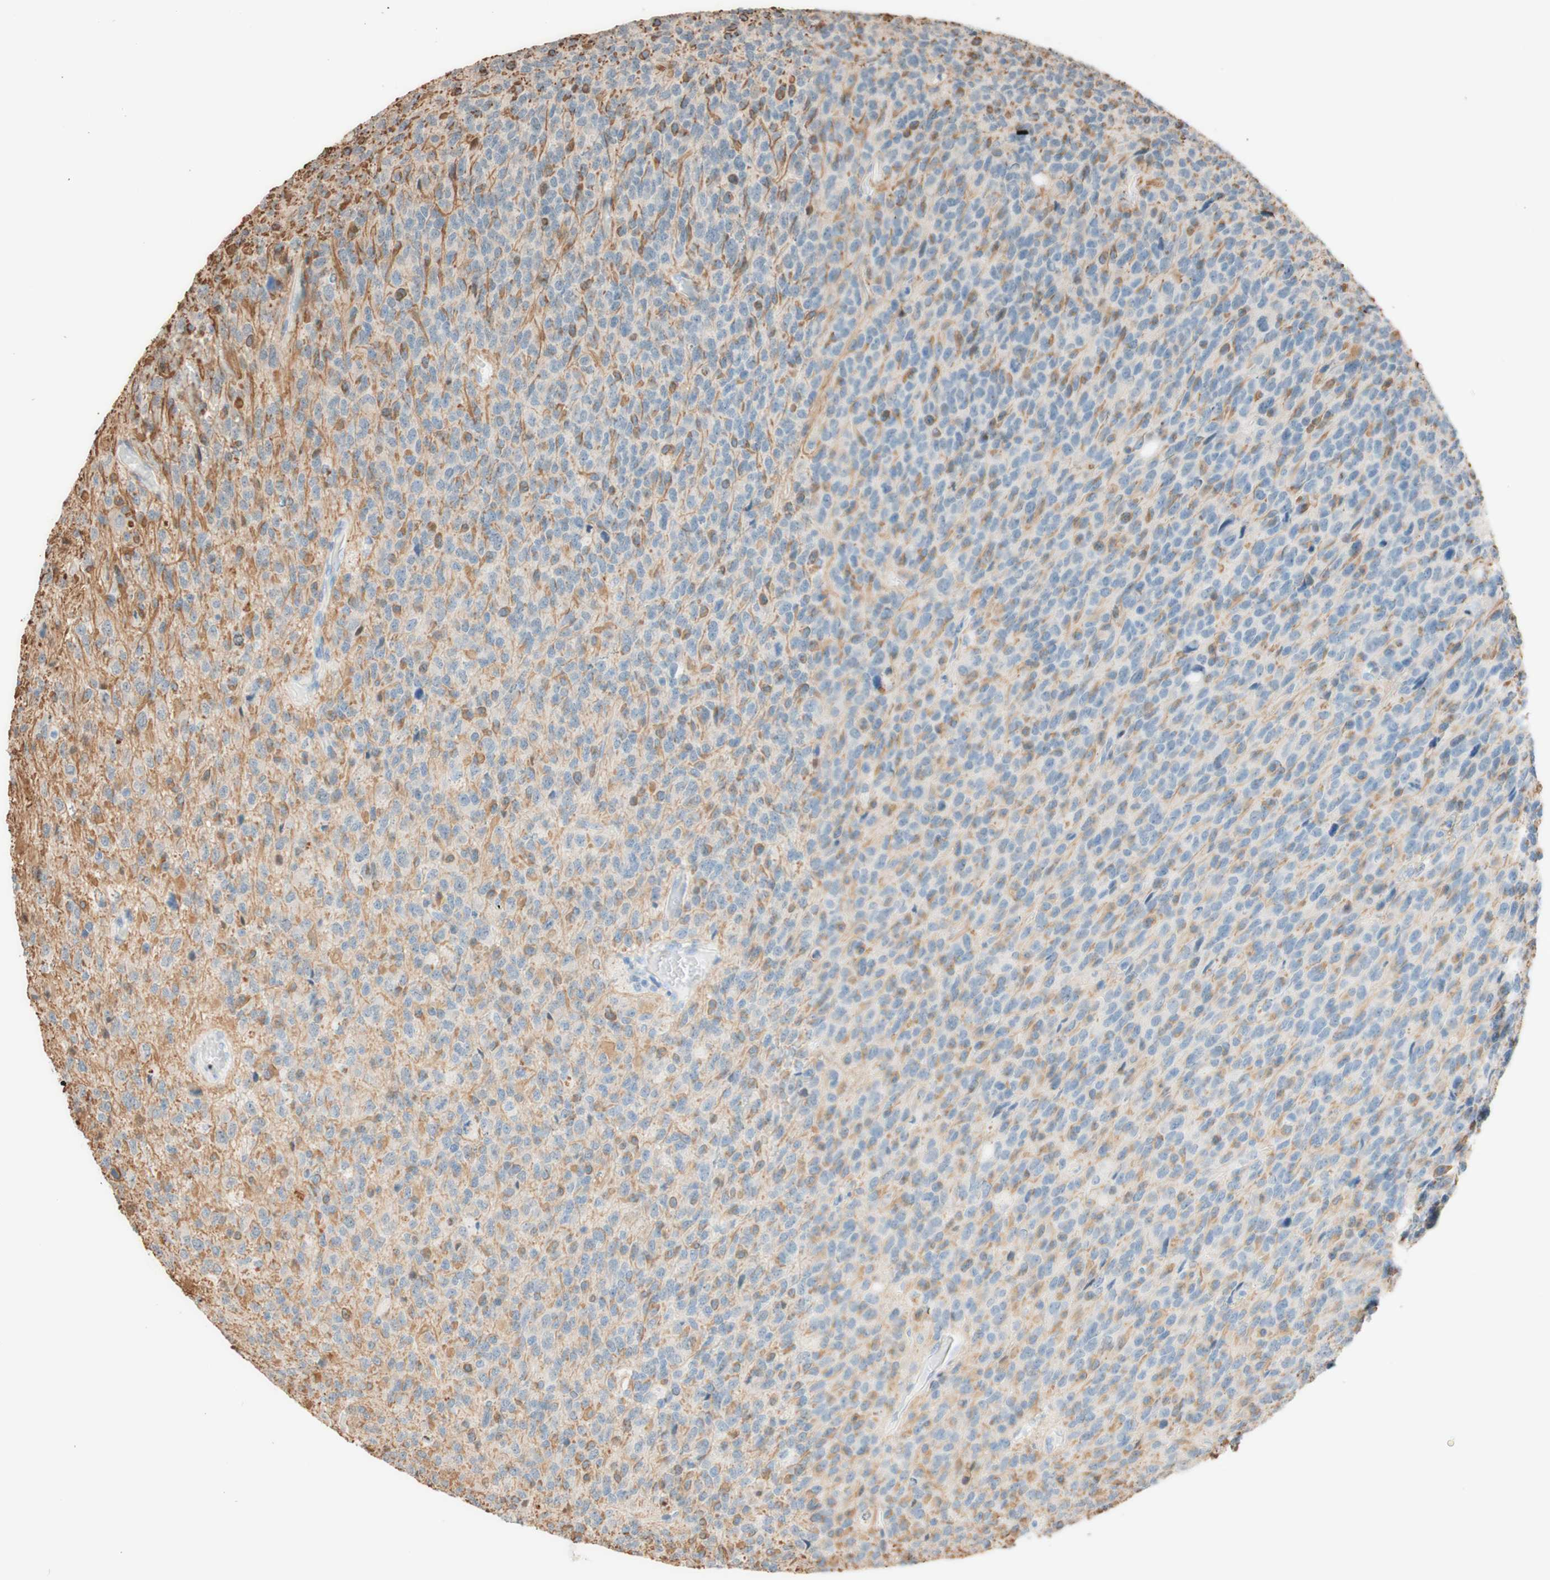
{"staining": {"intensity": "weak", "quantity": "<25%", "location": "cytoplasmic/membranous"}, "tissue": "glioma", "cell_type": "Tumor cells", "image_type": "cancer", "snomed": [{"axis": "morphology", "description": "Glioma, malignant, High grade"}, {"axis": "topography", "description": "pancreas cauda"}], "caption": "IHC micrograph of glioma stained for a protein (brown), which displays no staining in tumor cells.", "gene": "CCNC", "patient": {"sex": "male", "age": 60}}